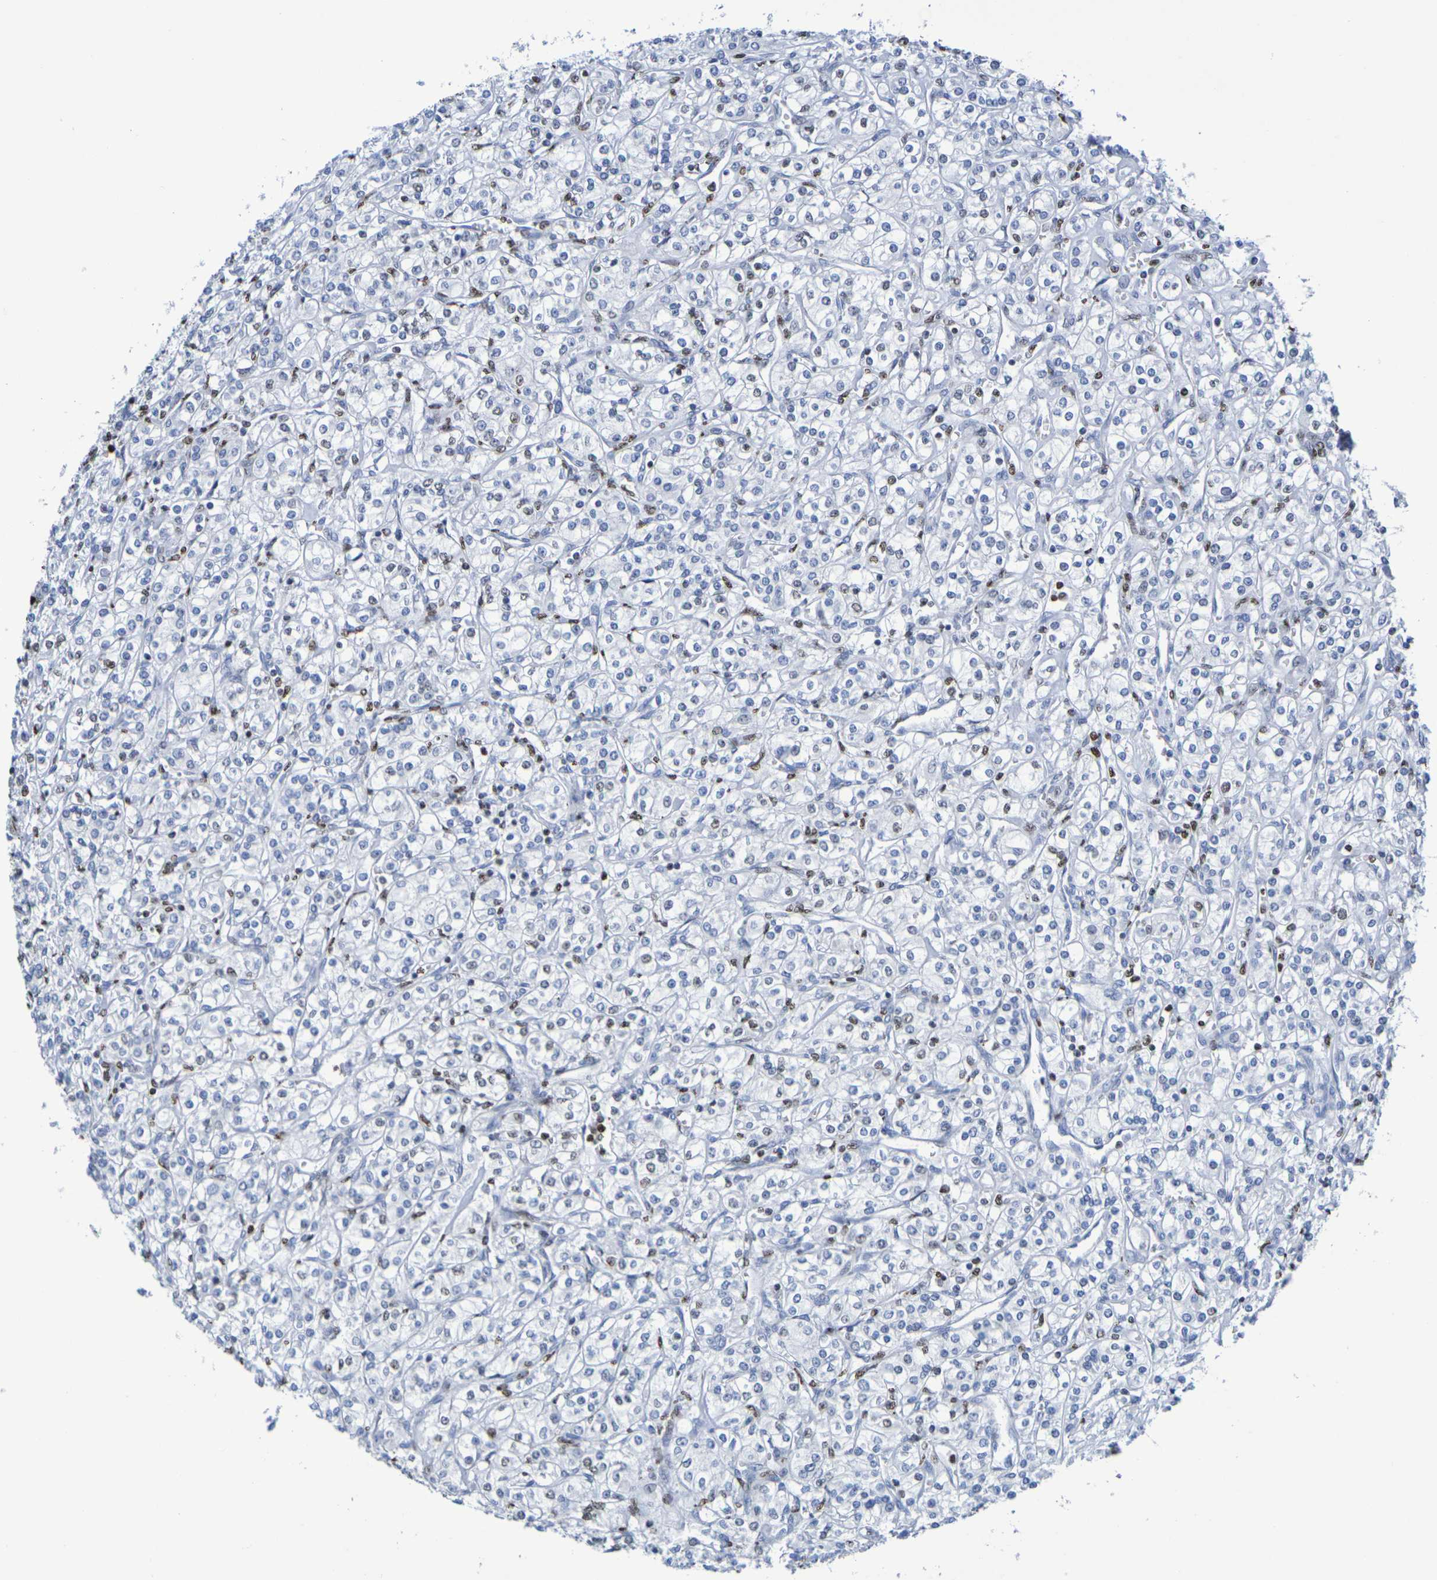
{"staining": {"intensity": "negative", "quantity": "none", "location": "none"}, "tissue": "renal cancer", "cell_type": "Tumor cells", "image_type": "cancer", "snomed": [{"axis": "morphology", "description": "Adenocarcinoma, NOS"}, {"axis": "topography", "description": "Kidney"}], "caption": "Immunohistochemical staining of human renal cancer (adenocarcinoma) displays no significant expression in tumor cells. (DAB (3,3'-diaminobenzidine) immunohistochemistry (IHC) visualized using brightfield microscopy, high magnification).", "gene": "H1-5", "patient": {"sex": "male", "age": 77}}